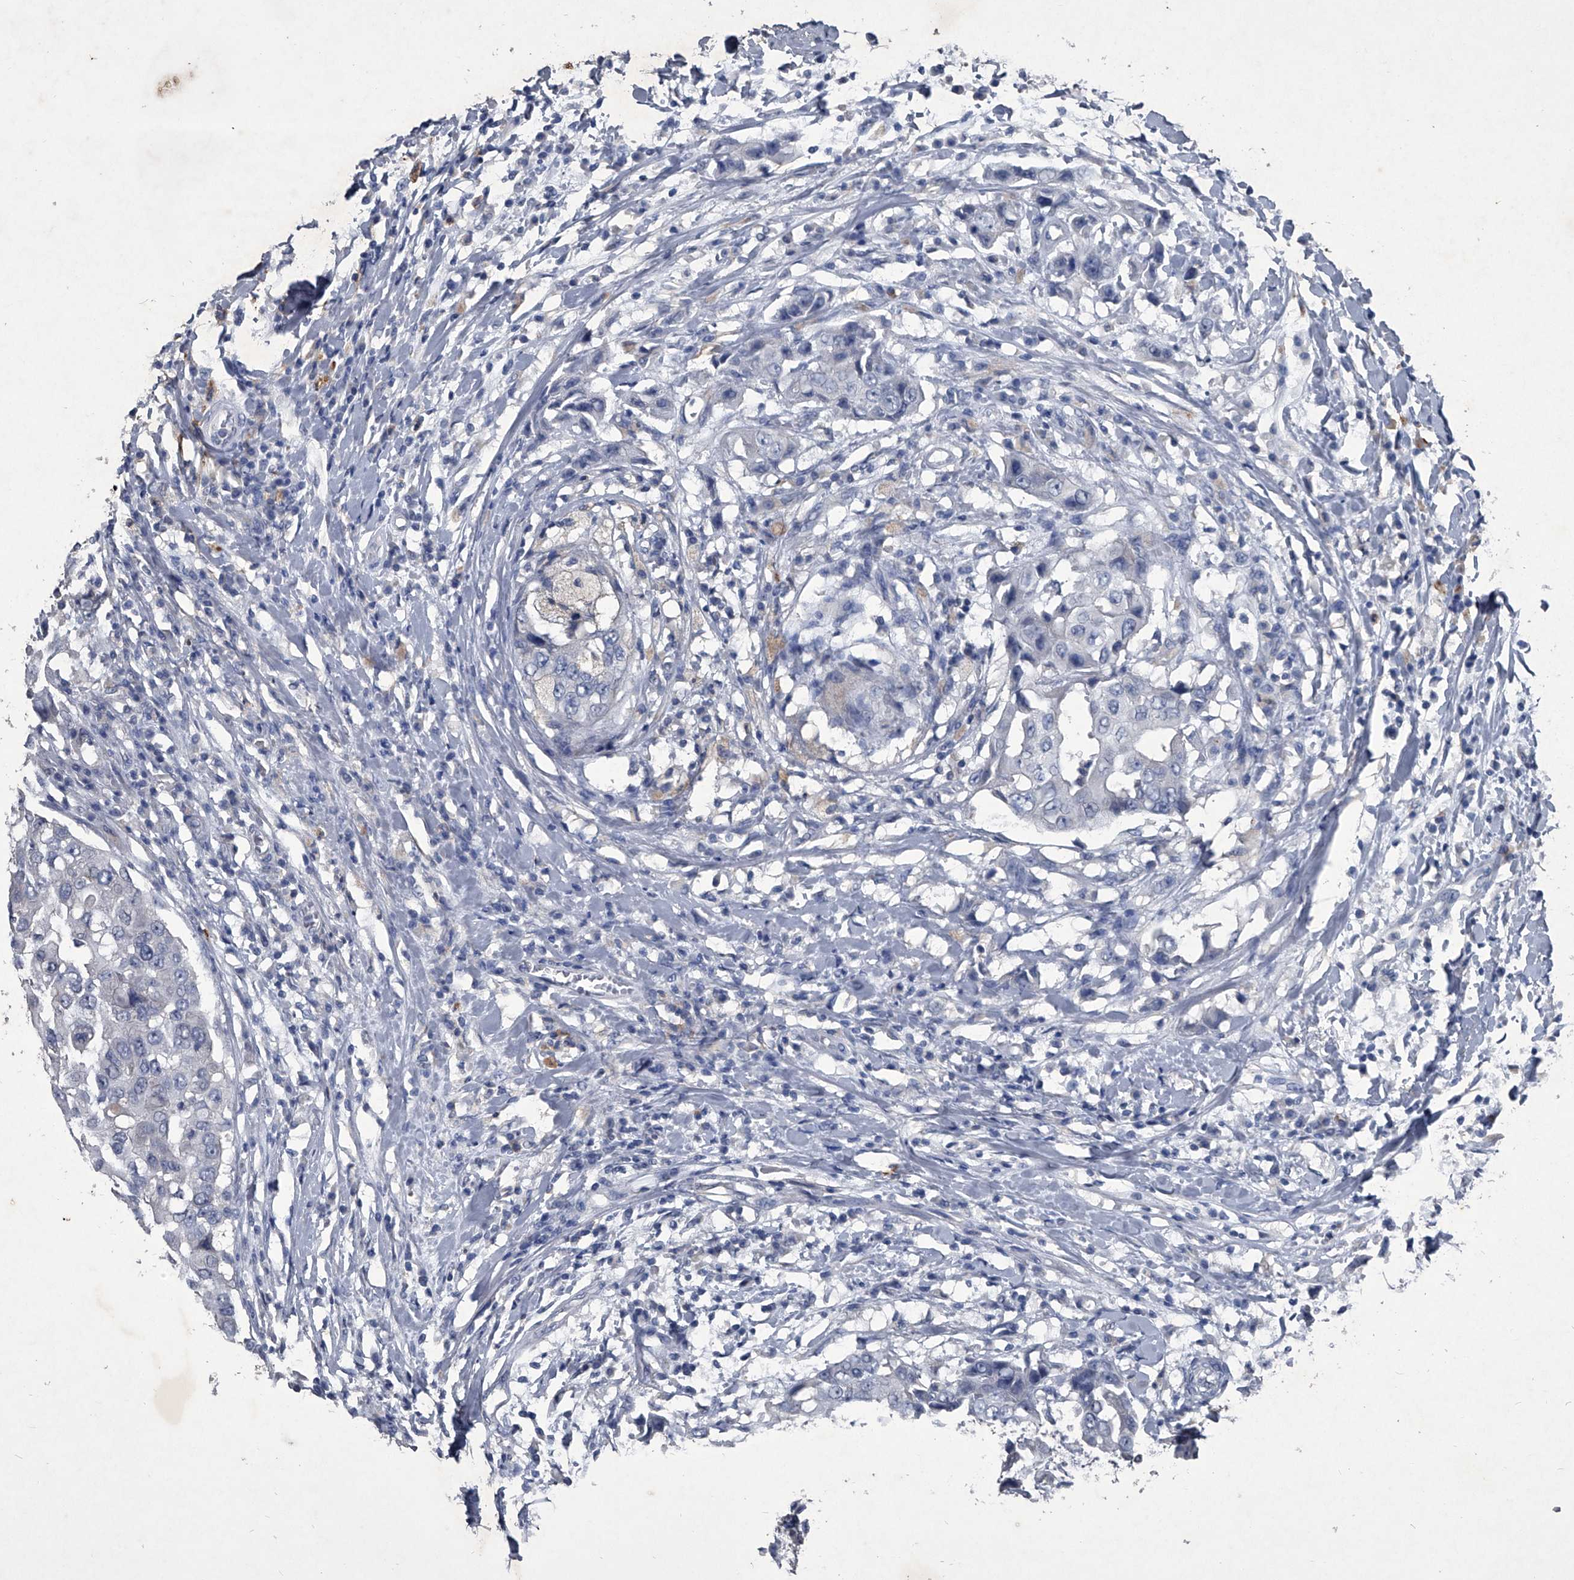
{"staining": {"intensity": "negative", "quantity": "none", "location": "none"}, "tissue": "breast cancer", "cell_type": "Tumor cells", "image_type": "cancer", "snomed": [{"axis": "morphology", "description": "Duct carcinoma"}, {"axis": "topography", "description": "Breast"}], "caption": "IHC of breast cancer displays no expression in tumor cells.", "gene": "MAPKAP1", "patient": {"sex": "female", "age": 27}}